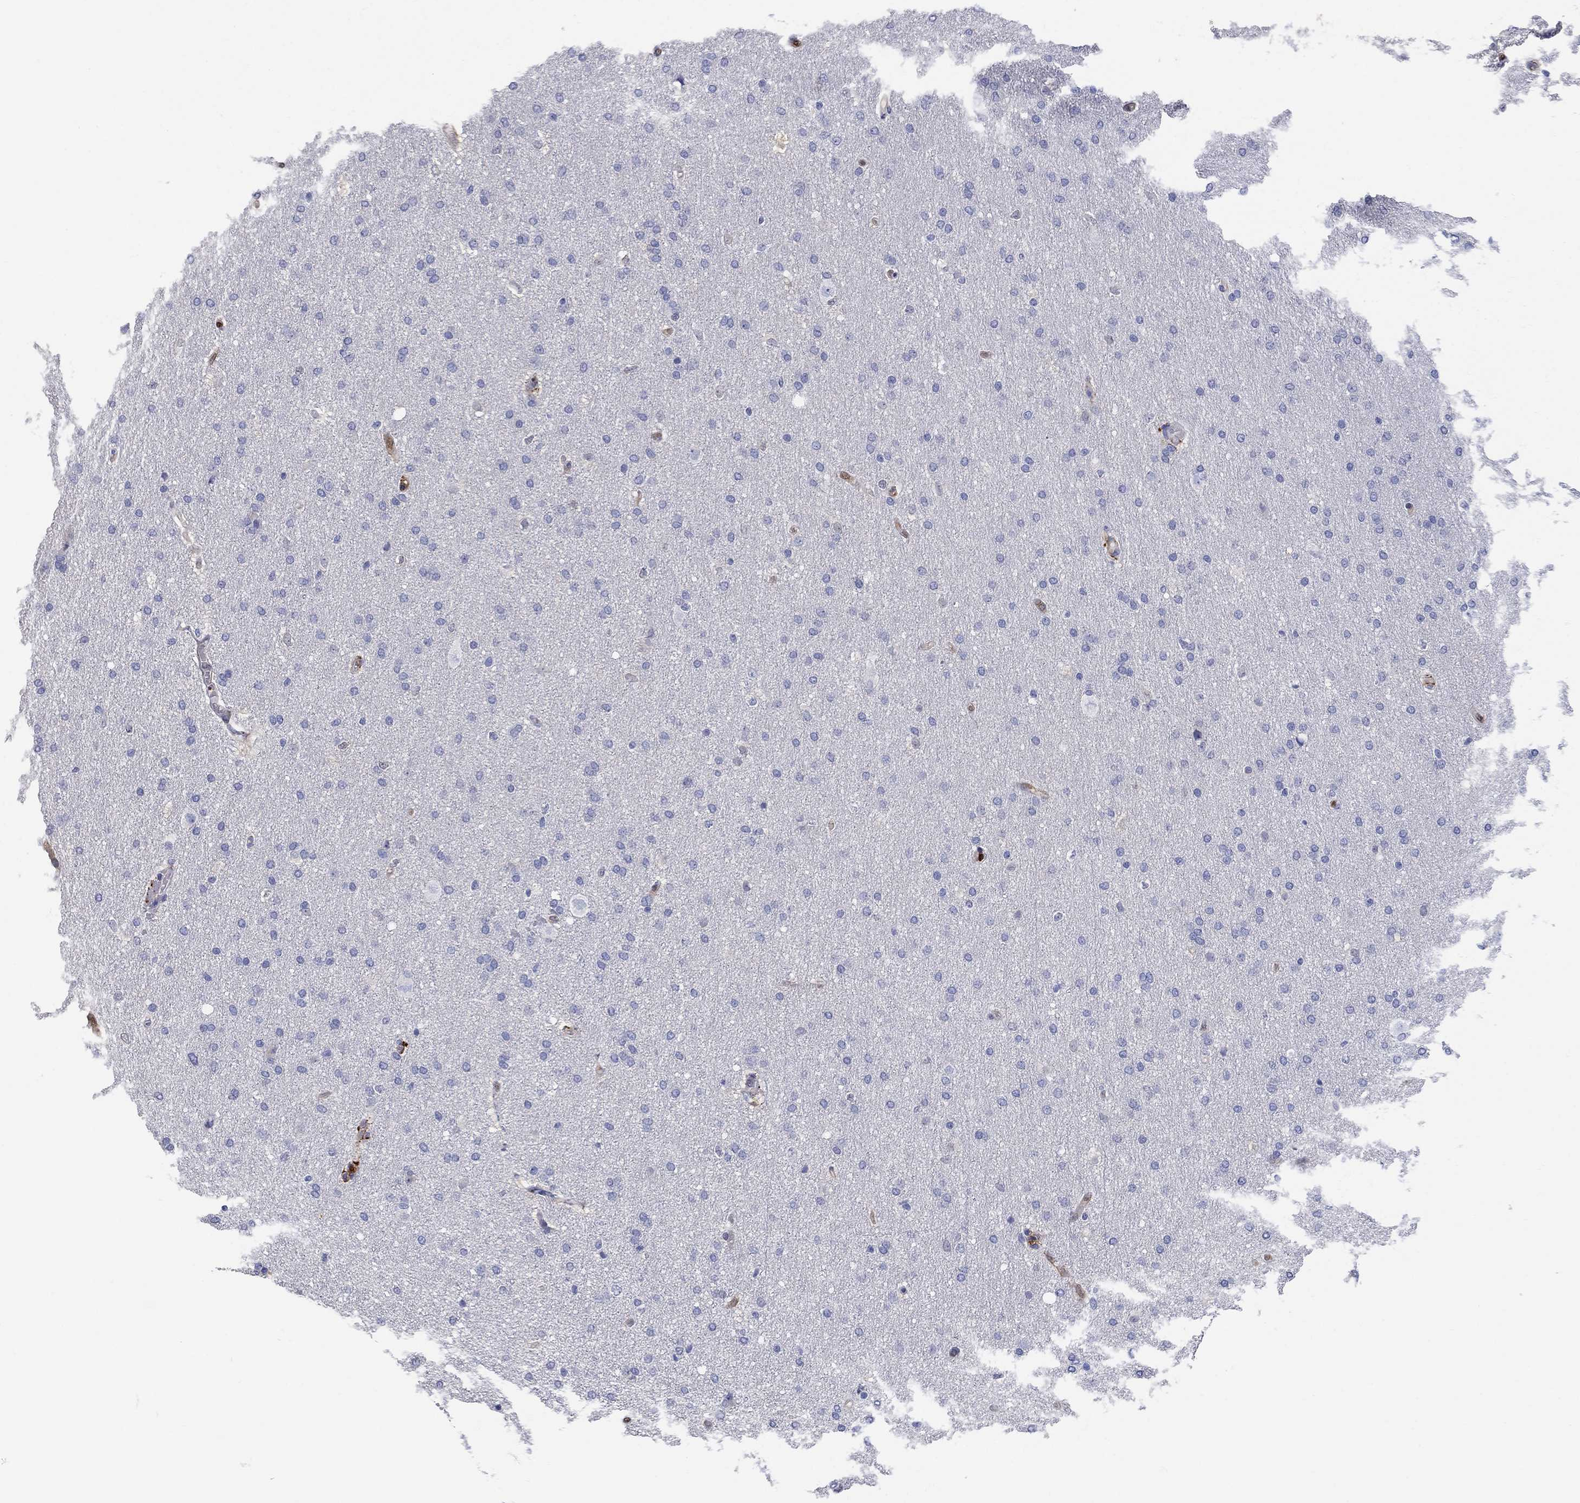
{"staining": {"intensity": "negative", "quantity": "none", "location": "none"}, "tissue": "glioma", "cell_type": "Tumor cells", "image_type": "cancer", "snomed": [{"axis": "morphology", "description": "Glioma, malignant, Low grade"}, {"axis": "topography", "description": "Brain"}], "caption": "Tumor cells are negative for protein expression in human malignant glioma (low-grade).", "gene": "AKR1C2", "patient": {"sex": "female", "age": 37}}